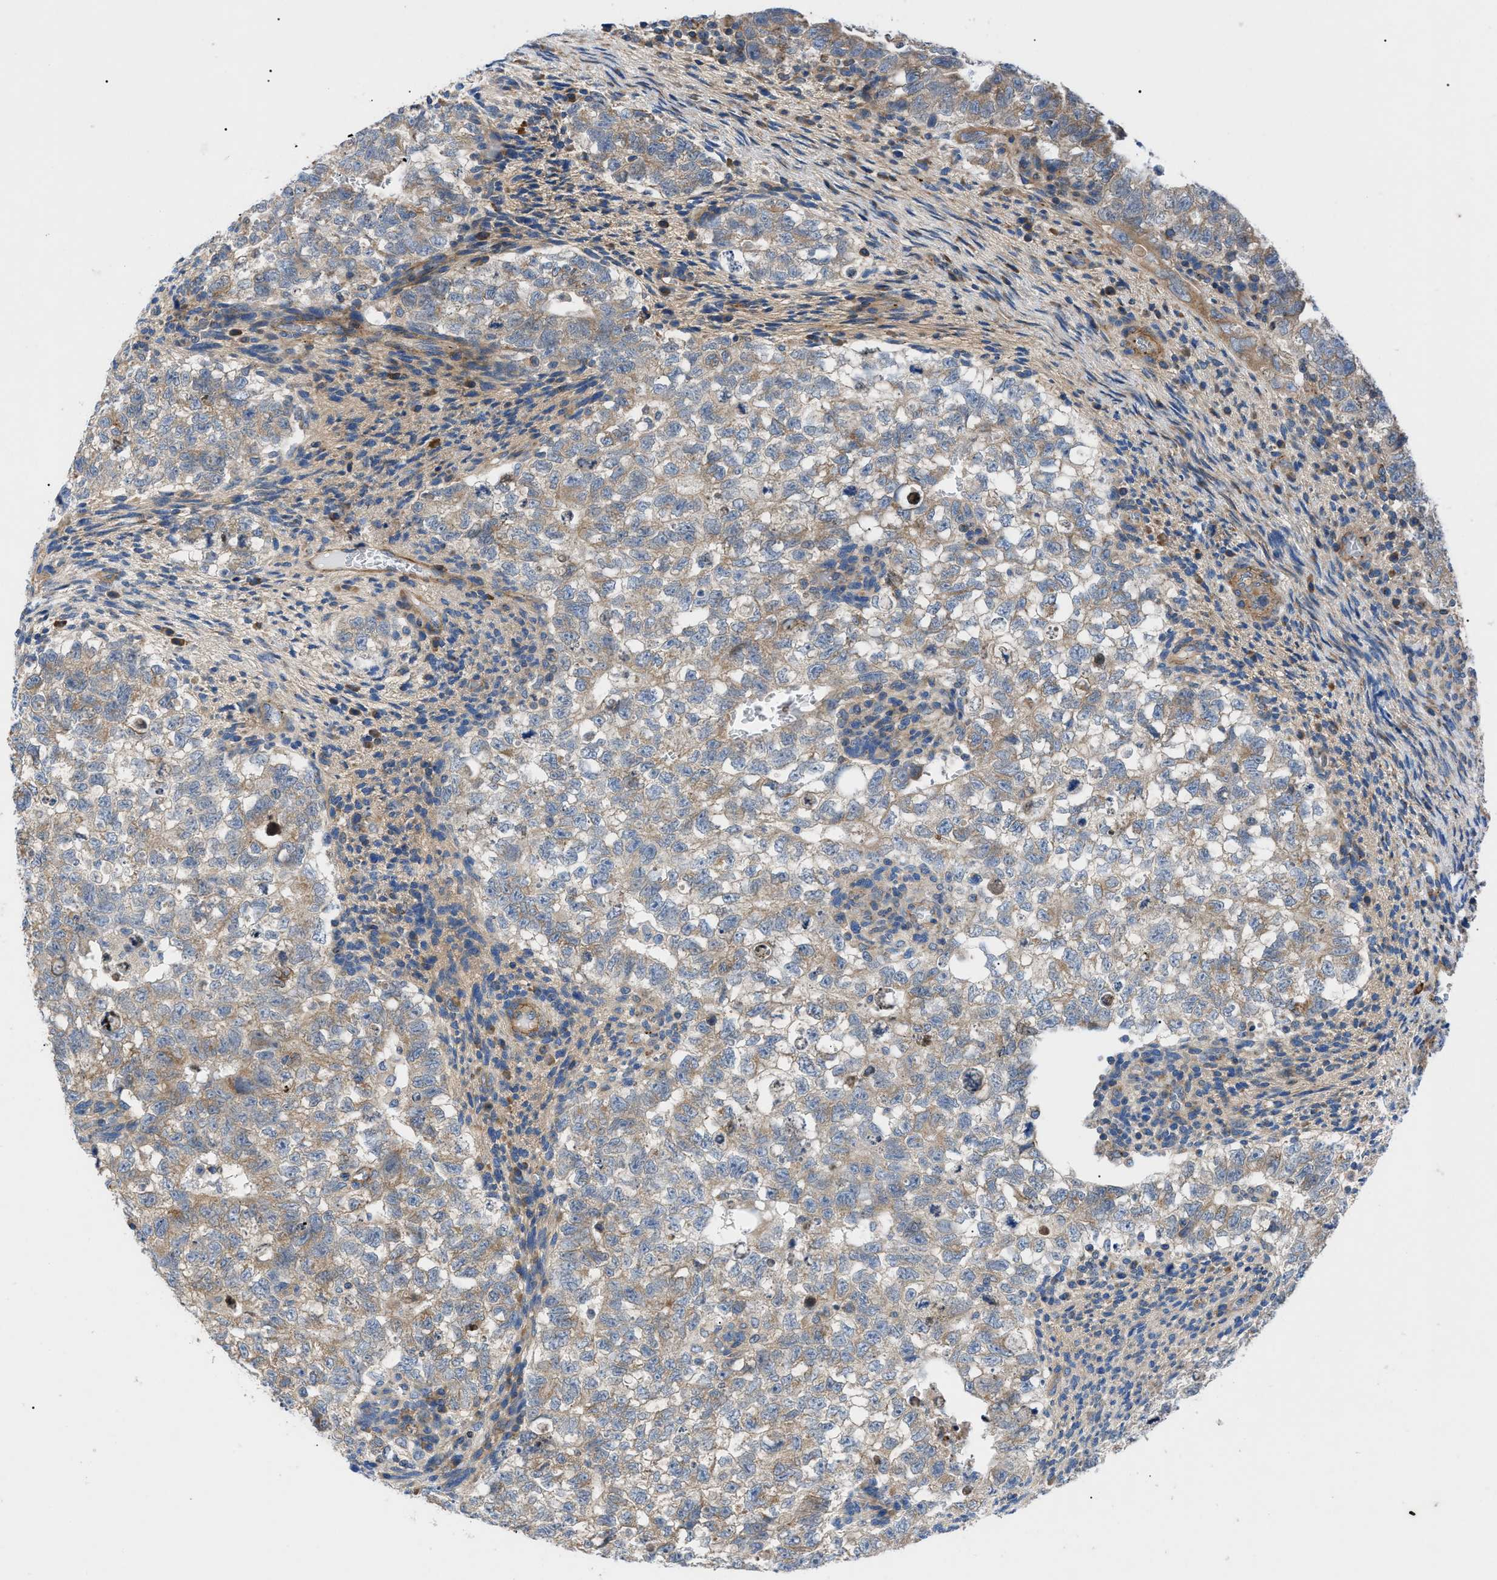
{"staining": {"intensity": "moderate", "quantity": "25%-75%", "location": "cytoplasmic/membranous"}, "tissue": "testis cancer", "cell_type": "Tumor cells", "image_type": "cancer", "snomed": [{"axis": "morphology", "description": "Seminoma, NOS"}, {"axis": "morphology", "description": "Carcinoma, Embryonal, NOS"}, {"axis": "topography", "description": "Testis"}], "caption": "Testis cancer (embryonal carcinoma) was stained to show a protein in brown. There is medium levels of moderate cytoplasmic/membranous expression in about 25%-75% of tumor cells.", "gene": "HSPB8", "patient": {"sex": "male", "age": 38}}